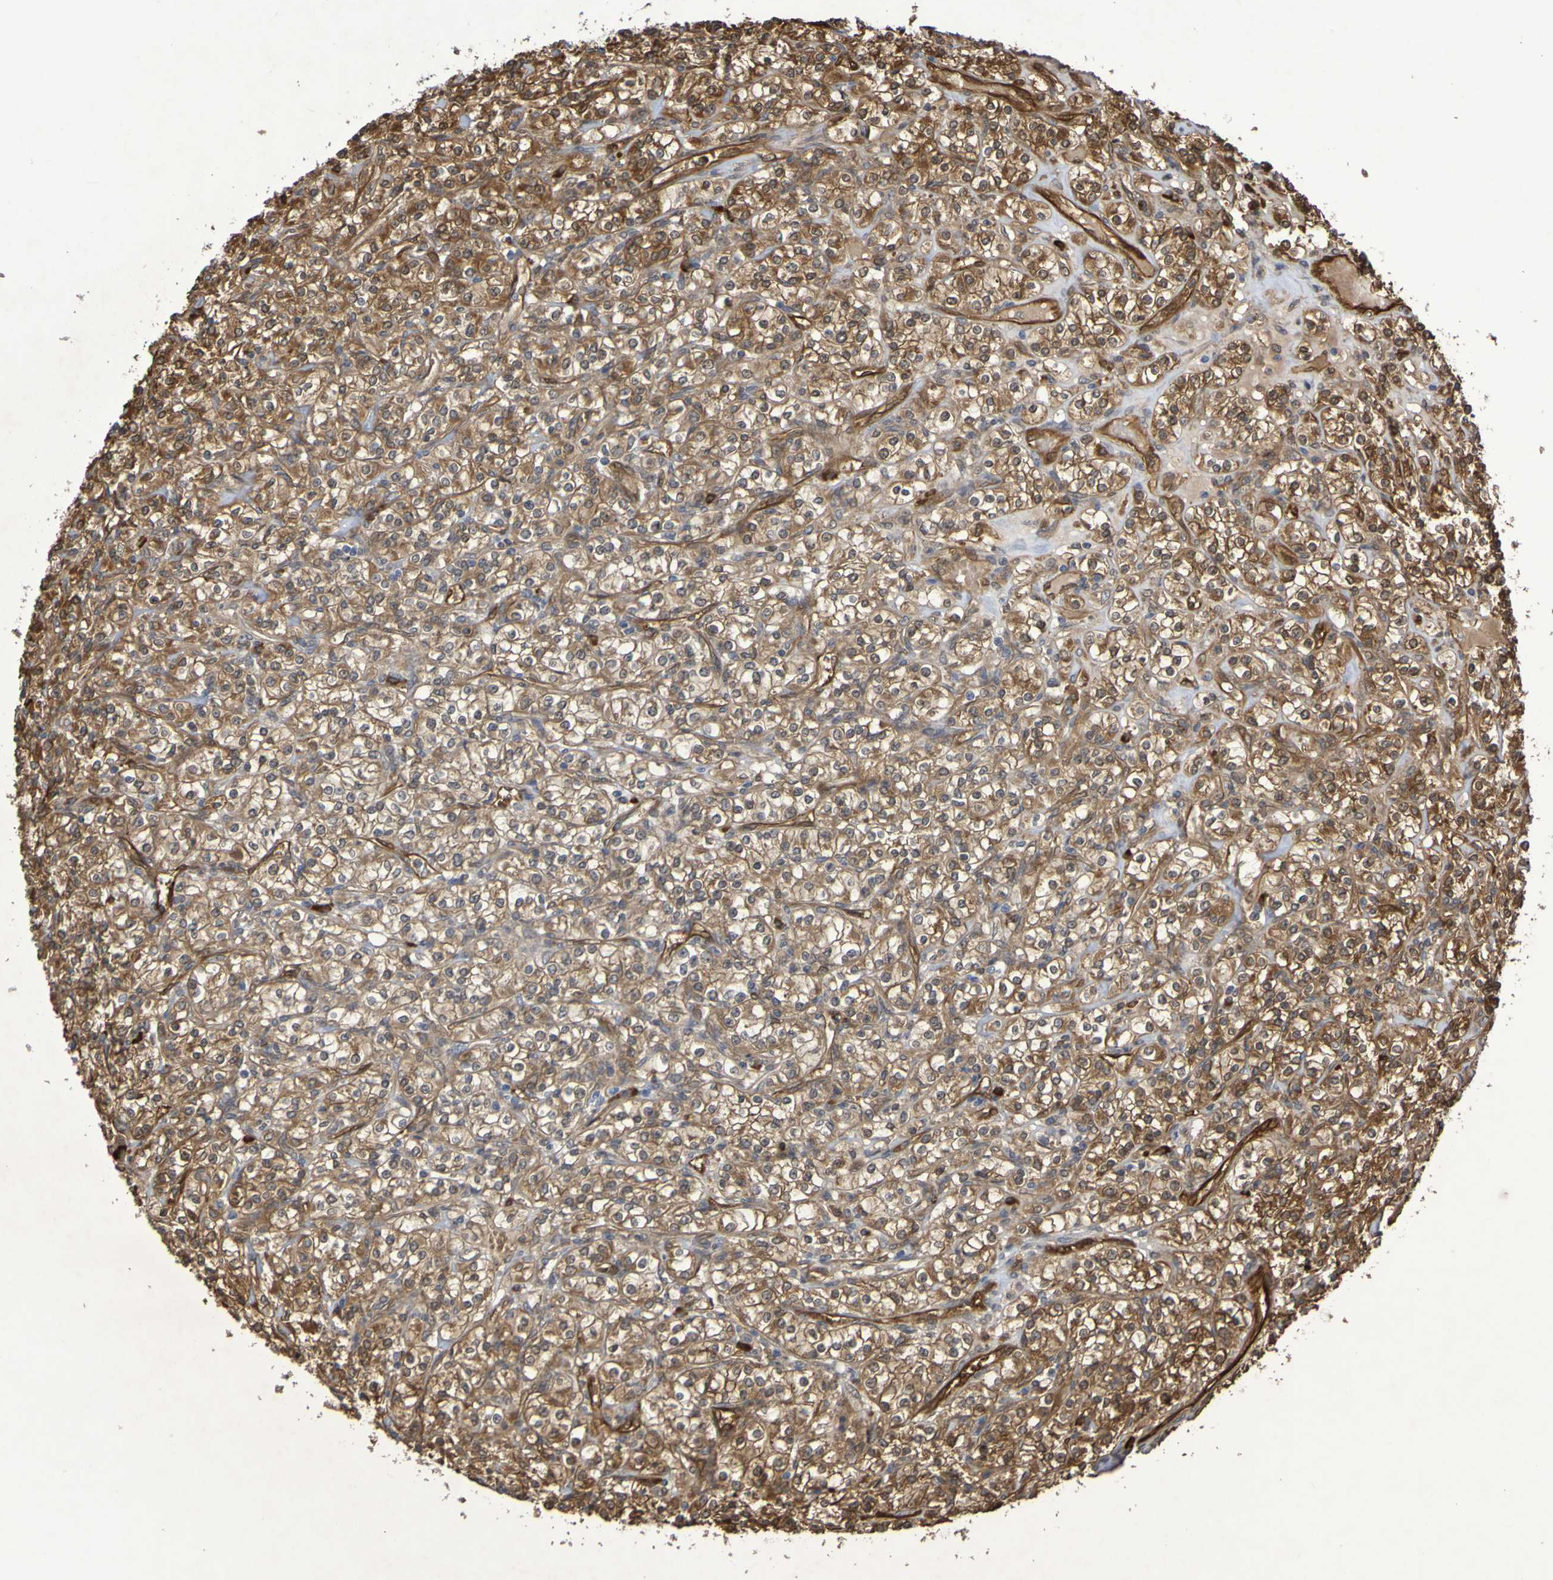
{"staining": {"intensity": "moderate", "quantity": ">75%", "location": "cytoplasmic/membranous"}, "tissue": "renal cancer", "cell_type": "Tumor cells", "image_type": "cancer", "snomed": [{"axis": "morphology", "description": "Adenocarcinoma, NOS"}, {"axis": "topography", "description": "Kidney"}], "caption": "About >75% of tumor cells in human renal adenocarcinoma show moderate cytoplasmic/membranous protein positivity as visualized by brown immunohistochemical staining.", "gene": "SERPINB6", "patient": {"sex": "male", "age": 77}}